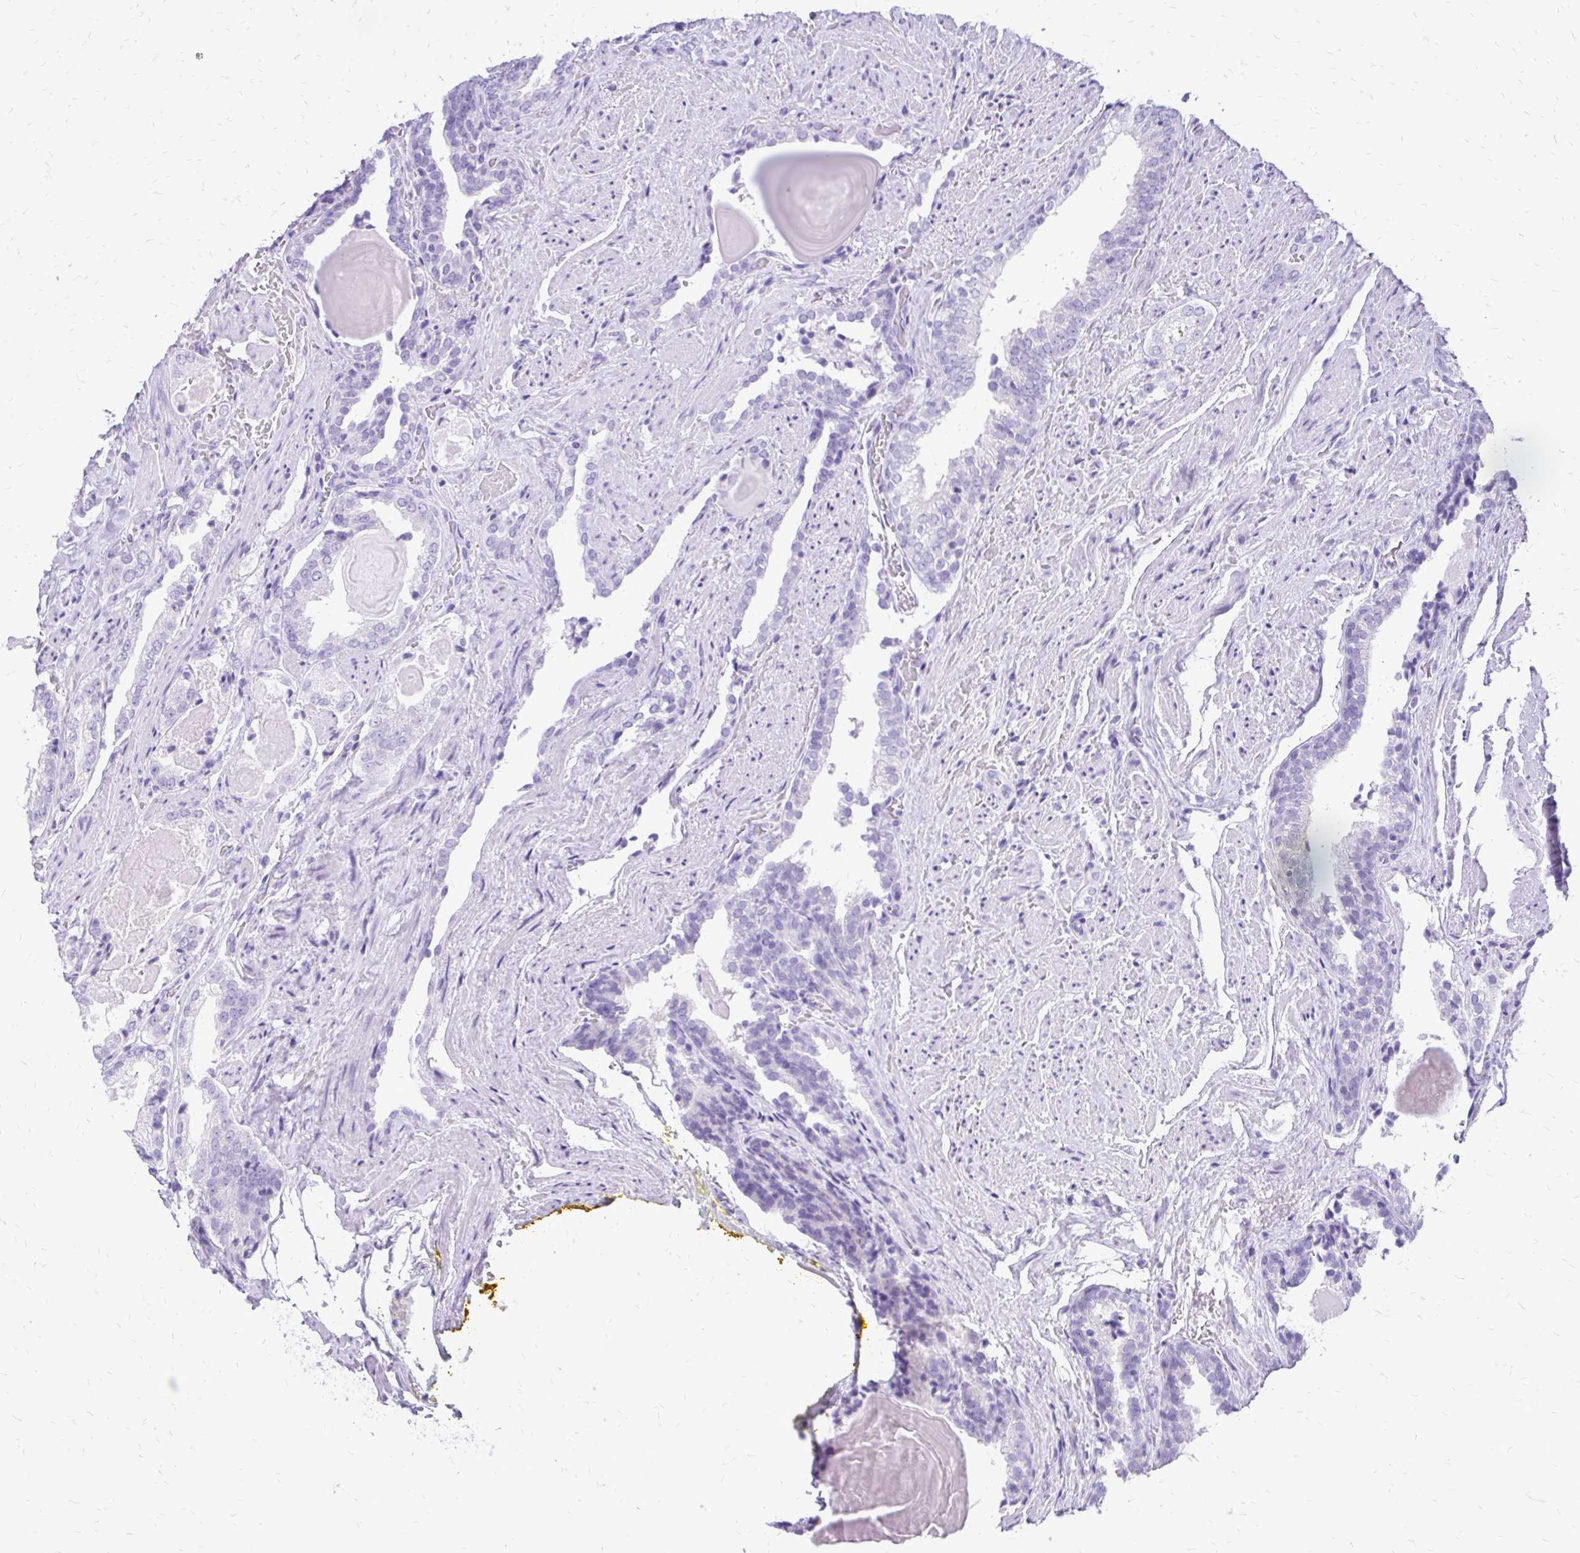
{"staining": {"intensity": "negative", "quantity": "none", "location": "none"}, "tissue": "prostate cancer", "cell_type": "Tumor cells", "image_type": "cancer", "snomed": [{"axis": "morphology", "description": "Adenocarcinoma, High grade"}, {"axis": "topography", "description": "Prostate"}], "caption": "Immunohistochemistry image of human prostate cancer stained for a protein (brown), which demonstrates no expression in tumor cells.", "gene": "SLC32A1", "patient": {"sex": "male", "age": 65}}